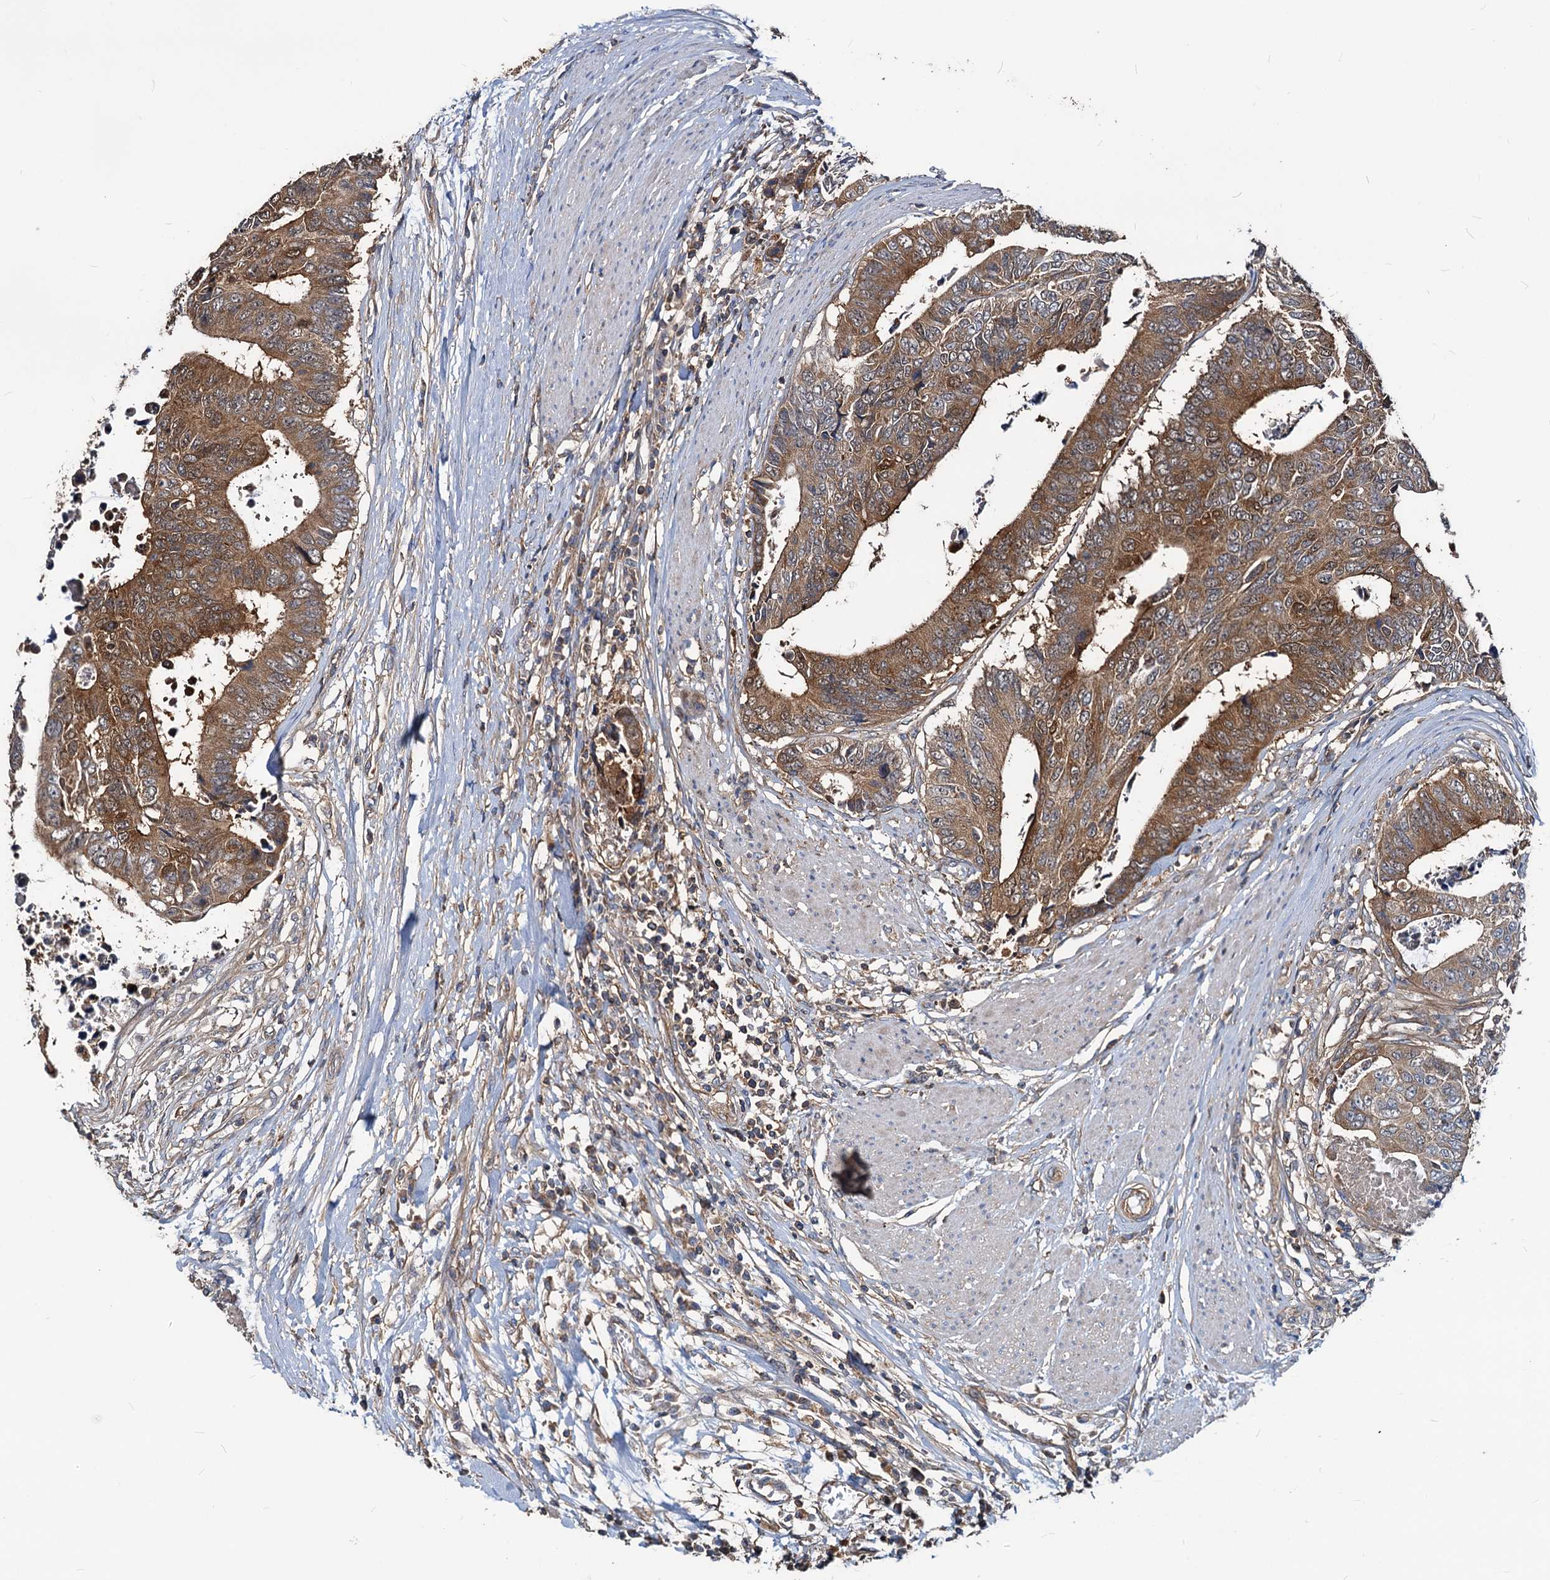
{"staining": {"intensity": "moderate", "quantity": ">75%", "location": "cytoplasmic/membranous"}, "tissue": "colorectal cancer", "cell_type": "Tumor cells", "image_type": "cancer", "snomed": [{"axis": "morphology", "description": "Adenocarcinoma, NOS"}, {"axis": "topography", "description": "Rectum"}], "caption": "A photomicrograph of colorectal cancer stained for a protein demonstrates moderate cytoplasmic/membranous brown staining in tumor cells.", "gene": "IDI1", "patient": {"sex": "male", "age": 84}}